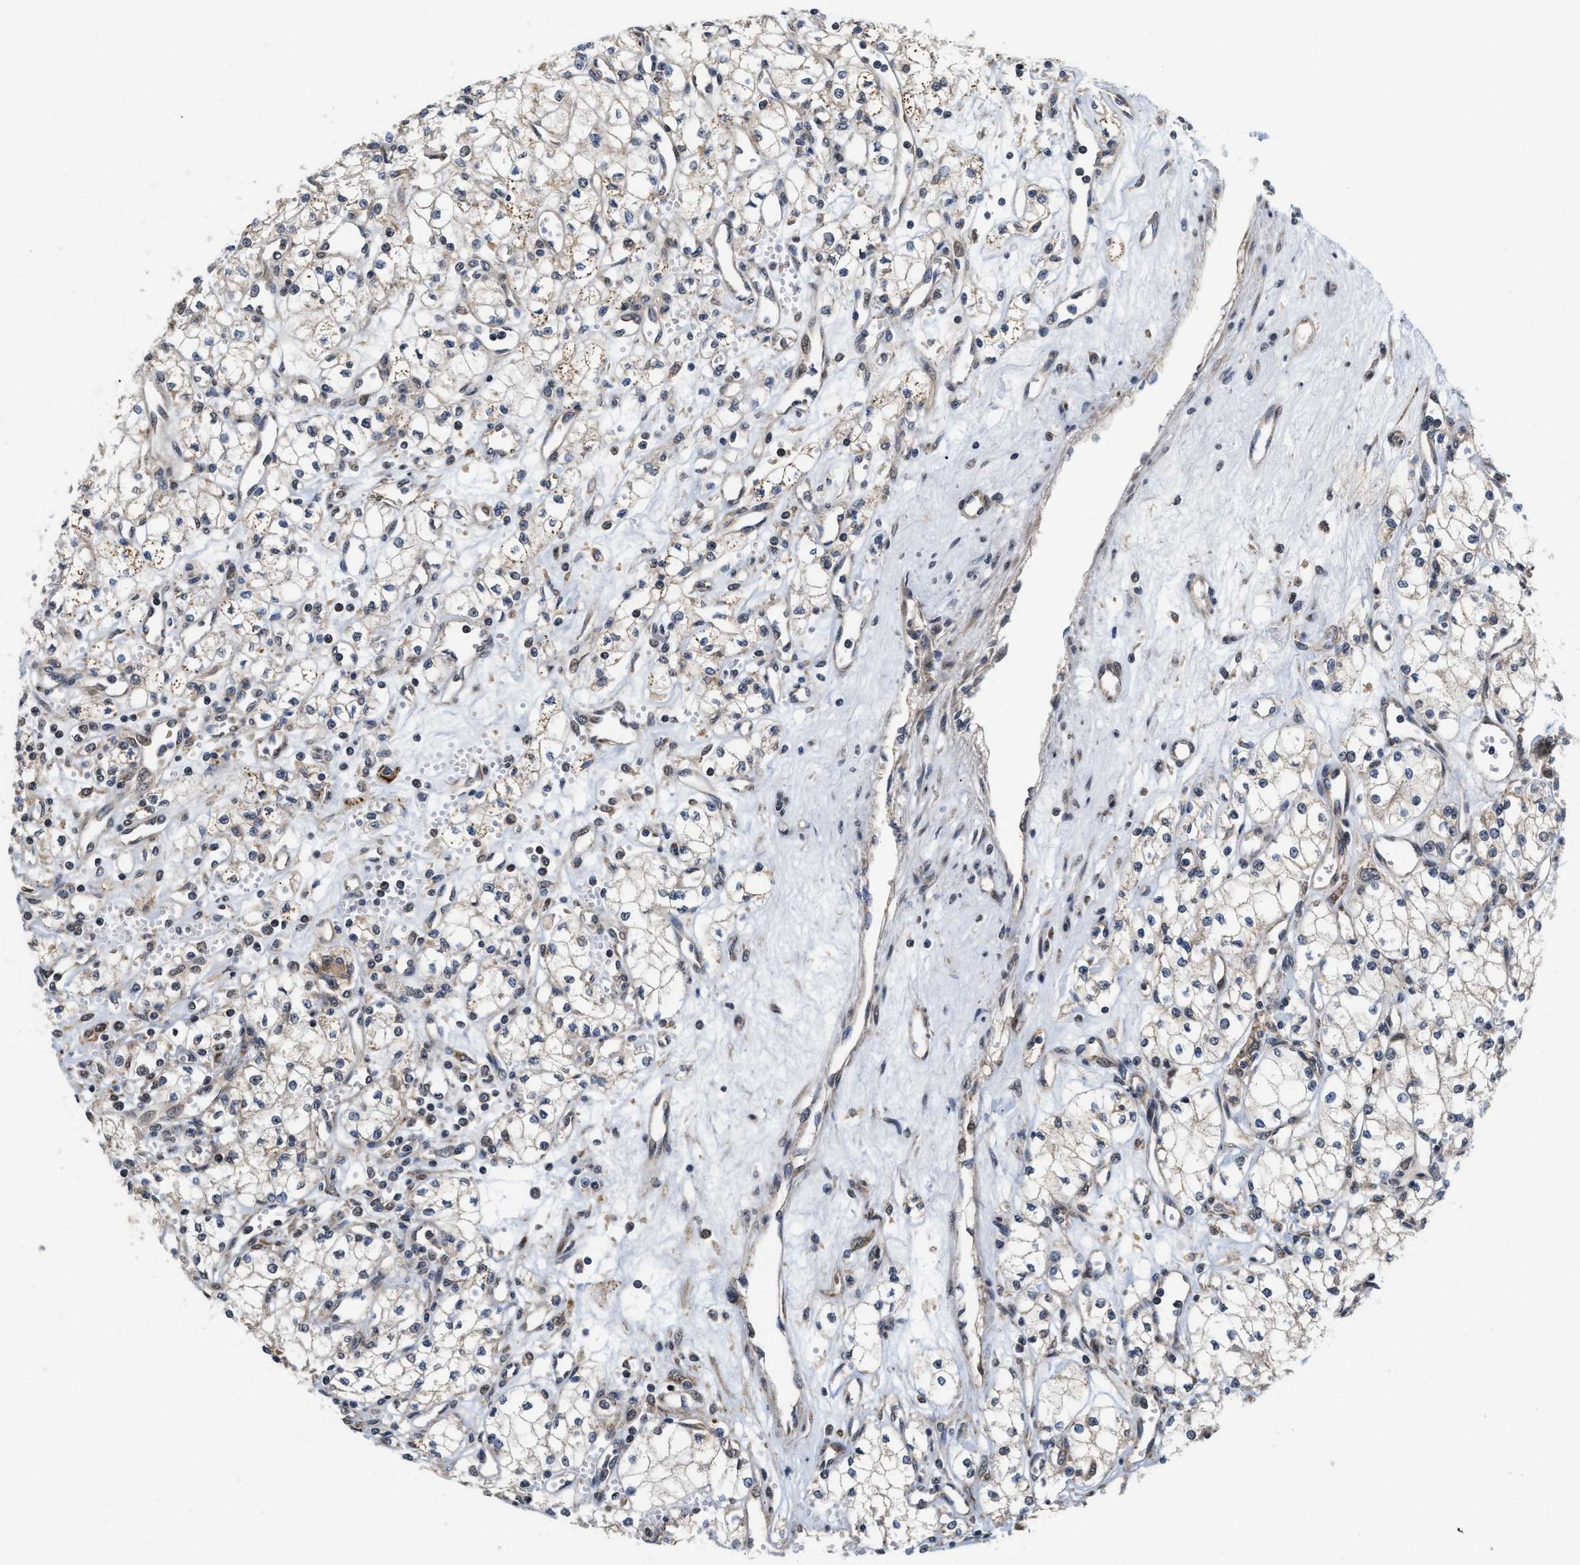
{"staining": {"intensity": "weak", "quantity": "<25%", "location": "cytoplasmic/membranous"}, "tissue": "renal cancer", "cell_type": "Tumor cells", "image_type": "cancer", "snomed": [{"axis": "morphology", "description": "Adenocarcinoma, NOS"}, {"axis": "topography", "description": "Kidney"}], "caption": "DAB (3,3'-diaminobenzidine) immunohistochemical staining of human adenocarcinoma (renal) reveals no significant expression in tumor cells.", "gene": "SCYL2", "patient": {"sex": "male", "age": 59}}